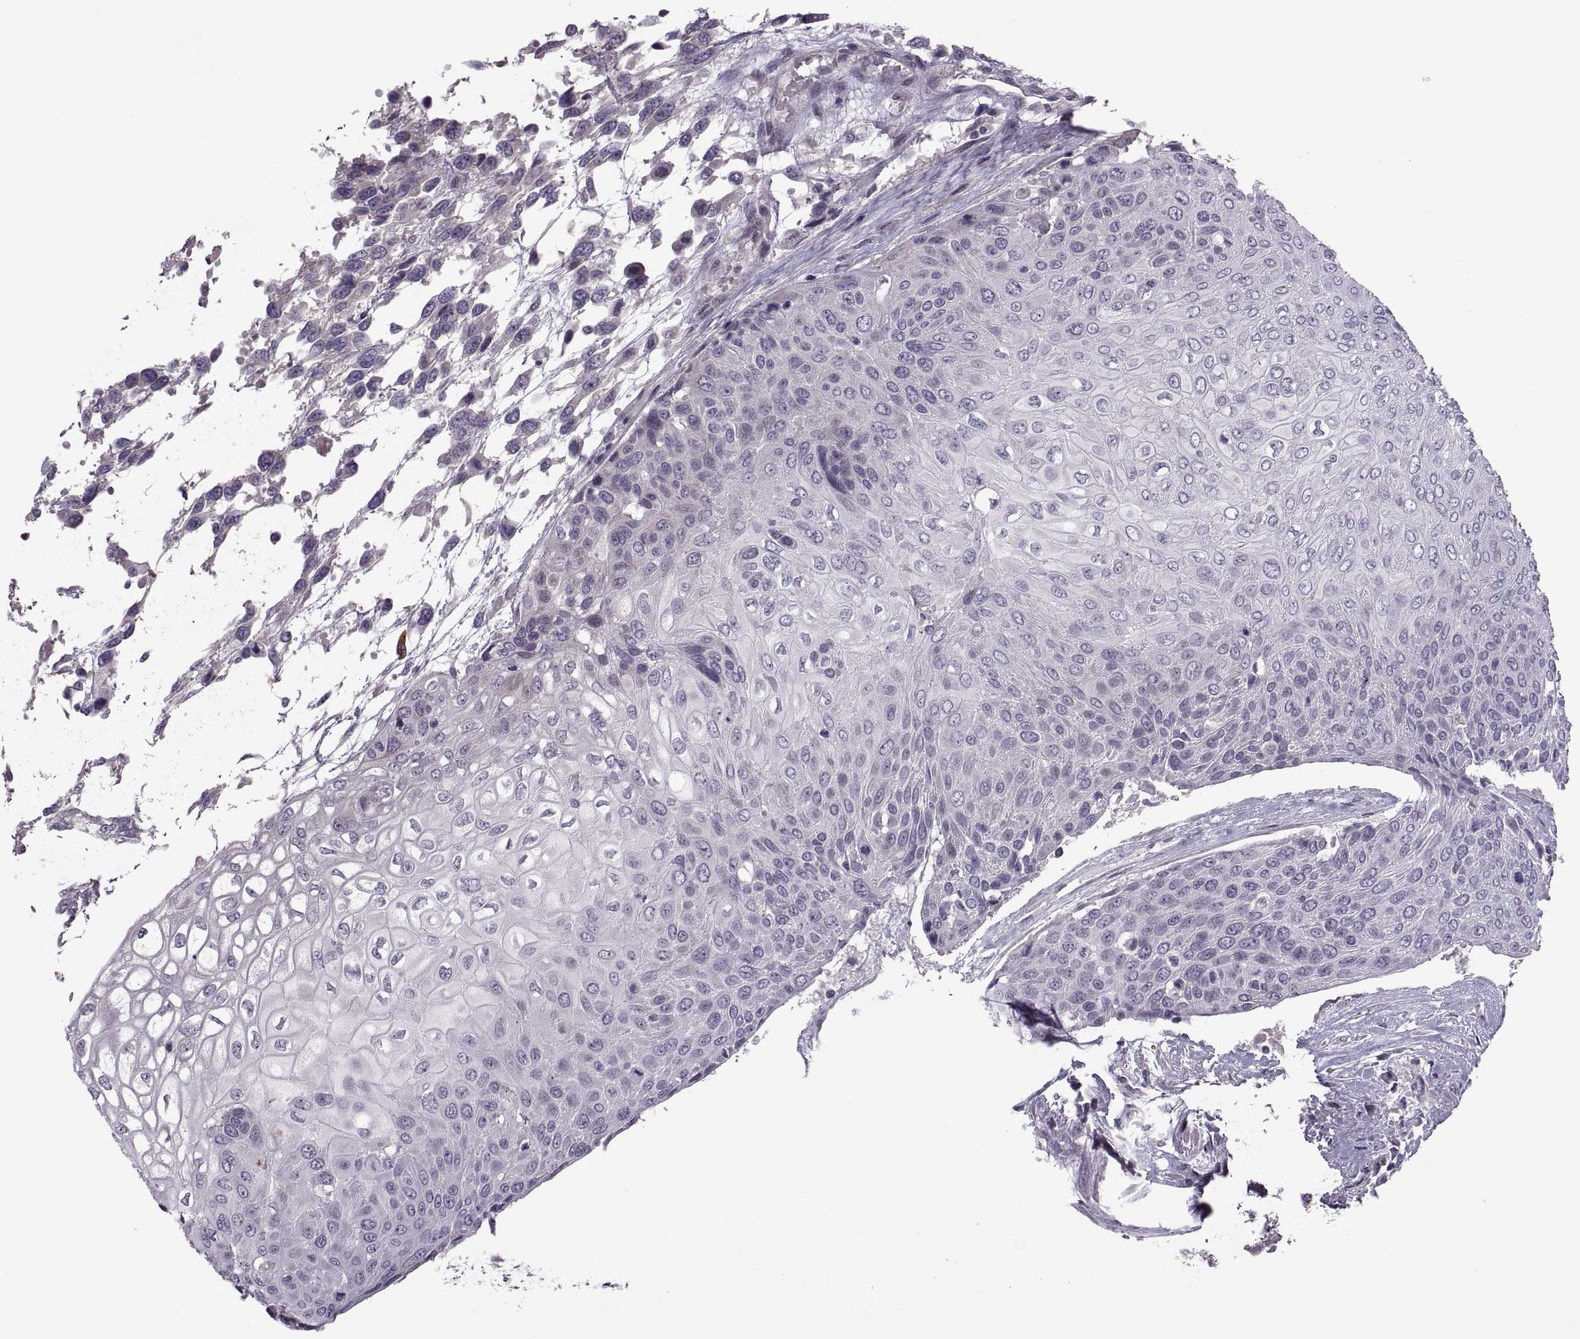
{"staining": {"intensity": "negative", "quantity": "none", "location": "none"}, "tissue": "urothelial cancer", "cell_type": "Tumor cells", "image_type": "cancer", "snomed": [{"axis": "morphology", "description": "Urothelial carcinoma, High grade"}, {"axis": "topography", "description": "Urinary bladder"}], "caption": "Immunohistochemical staining of urothelial cancer displays no significant expression in tumor cells.", "gene": "ODF3", "patient": {"sex": "female", "age": 70}}